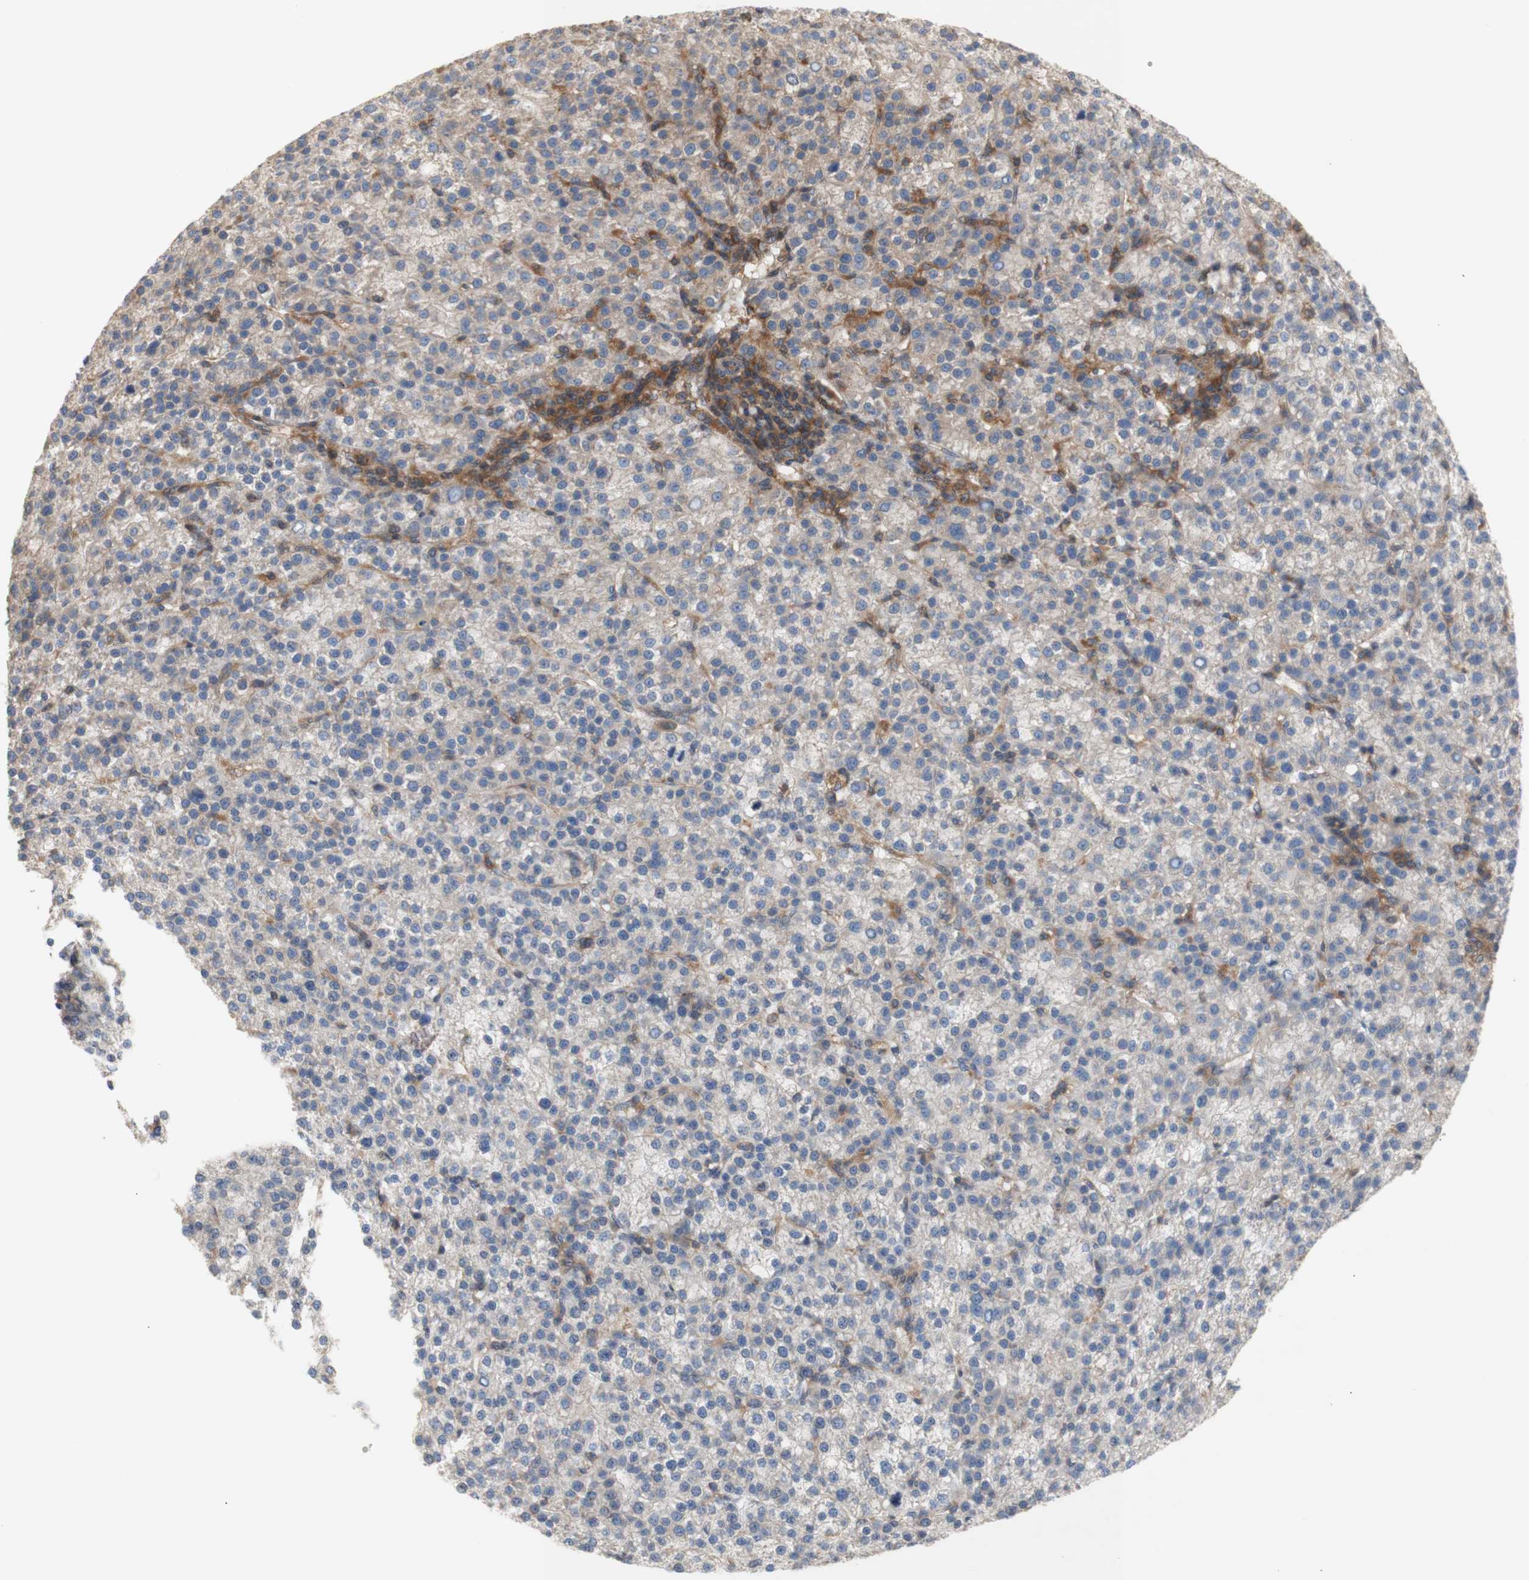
{"staining": {"intensity": "weak", "quantity": "<25%", "location": "cytoplasmic/membranous"}, "tissue": "liver cancer", "cell_type": "Tumor cells", "image_type": "cancer", "snomed": [{"axis": "morphology", "description": "Carcinoma, Hepatocellular, NOS"}, {"axis": "topography", "description": "Liver"}], "caption": "Micrograph shows no significant protein expression in tumor cells of hepatocellular carcinoma (liver).", "gene": "IKBKG", "patient": {"sex": "female", "age": 58}}